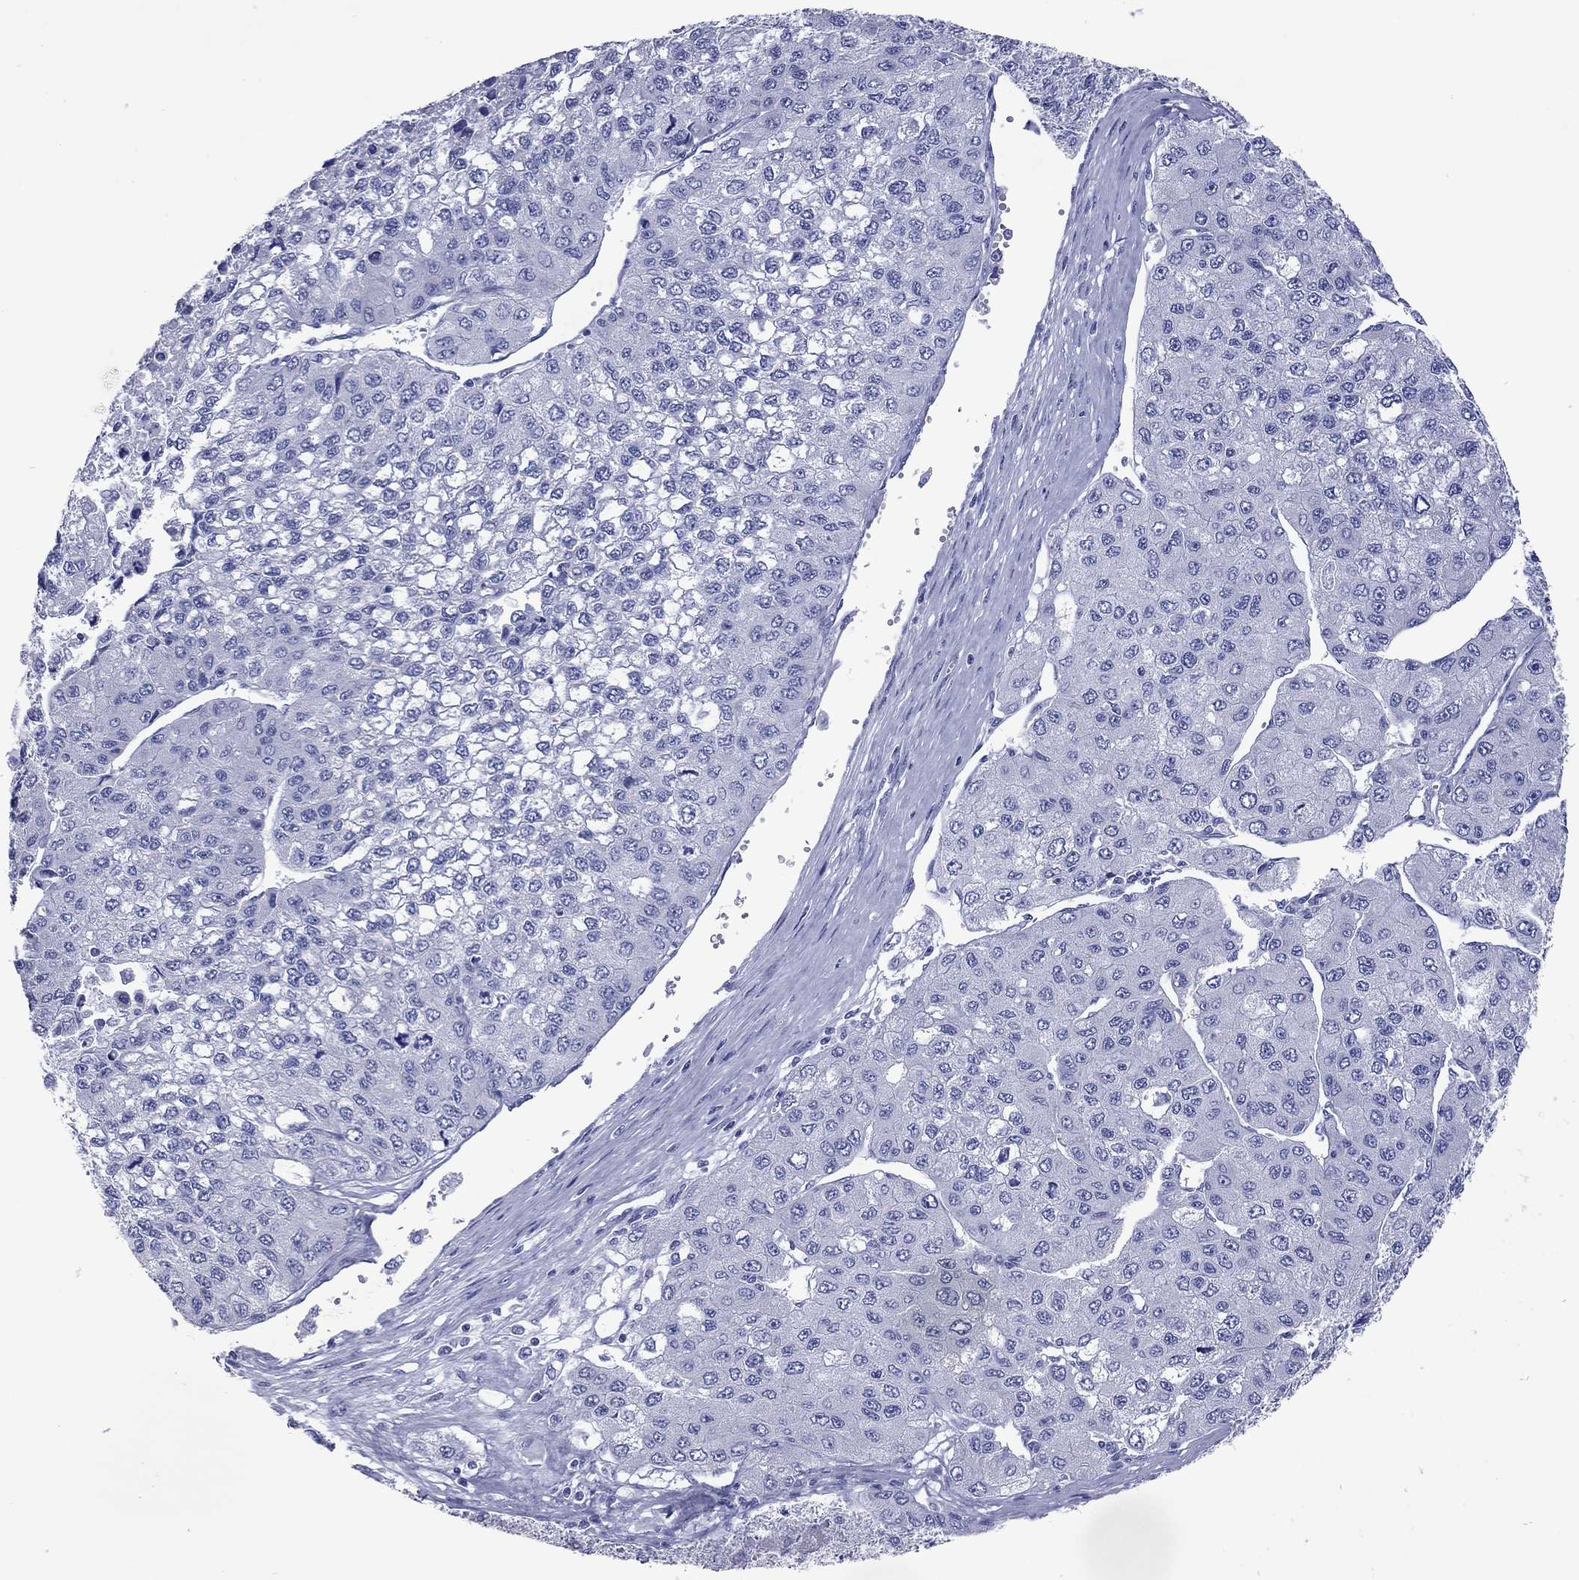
{"staining": {"intensity": "negative", "quantity": "none", "location": "none"}, "tissue": "liver cancer", "cell_type": "Tumor cells", "image_type": "cancer", "snomed": [{"axis": "morphology", "description": "Carcinoma, Hepatocellular, NOS"}, {"axis": "topography", "description": "Liver"}], "caption": "High magnification brightfield microscopy of liver cancer (hepatocellular carcinoma) stained with DAB (brown) and counterstained with hematoxylin (blue): tumor cells show no significant expression.", "gene": "VSIG10", "patient": {"sex": "female", "age": 66}}